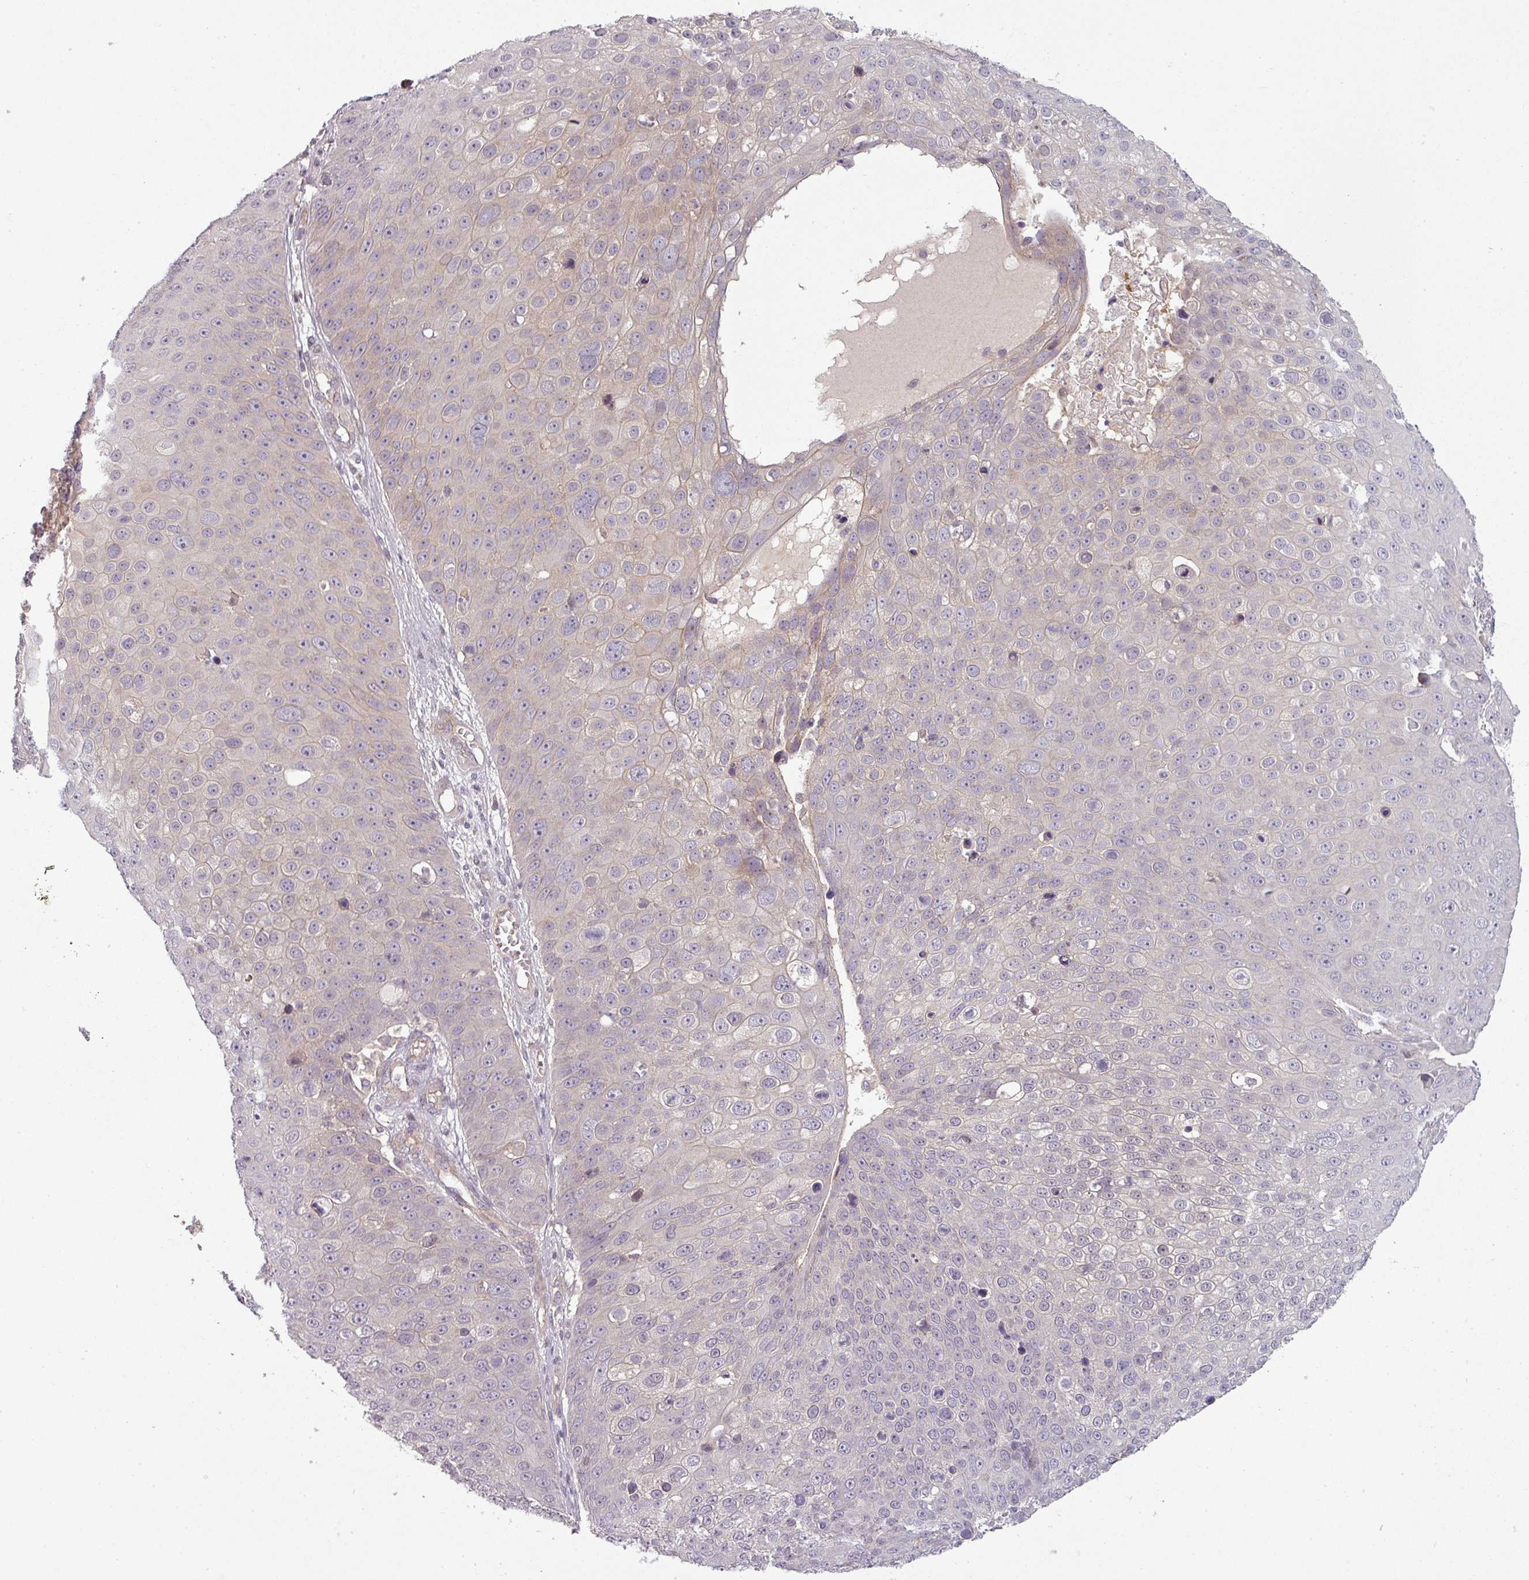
{"staining": {"intensity": "negative", "quantity": "none", "location": "none"}, "tissue": "skin cancer", "cell_type": "Tumor cells", "image_type": "cancer", "snomed": [{"axis": "morphology", "description": "Squamous cell carcinoma, NOS"}, {"axis": "topography", "description": "Skin"}], "caption": "DAB immunohistochemical staining of human squamous cell carcinoma (skin) demonstrates no significant expression in tumor cells.", "gene": "SLC16A9", "patient": {"sex": "male", "age": 71}}